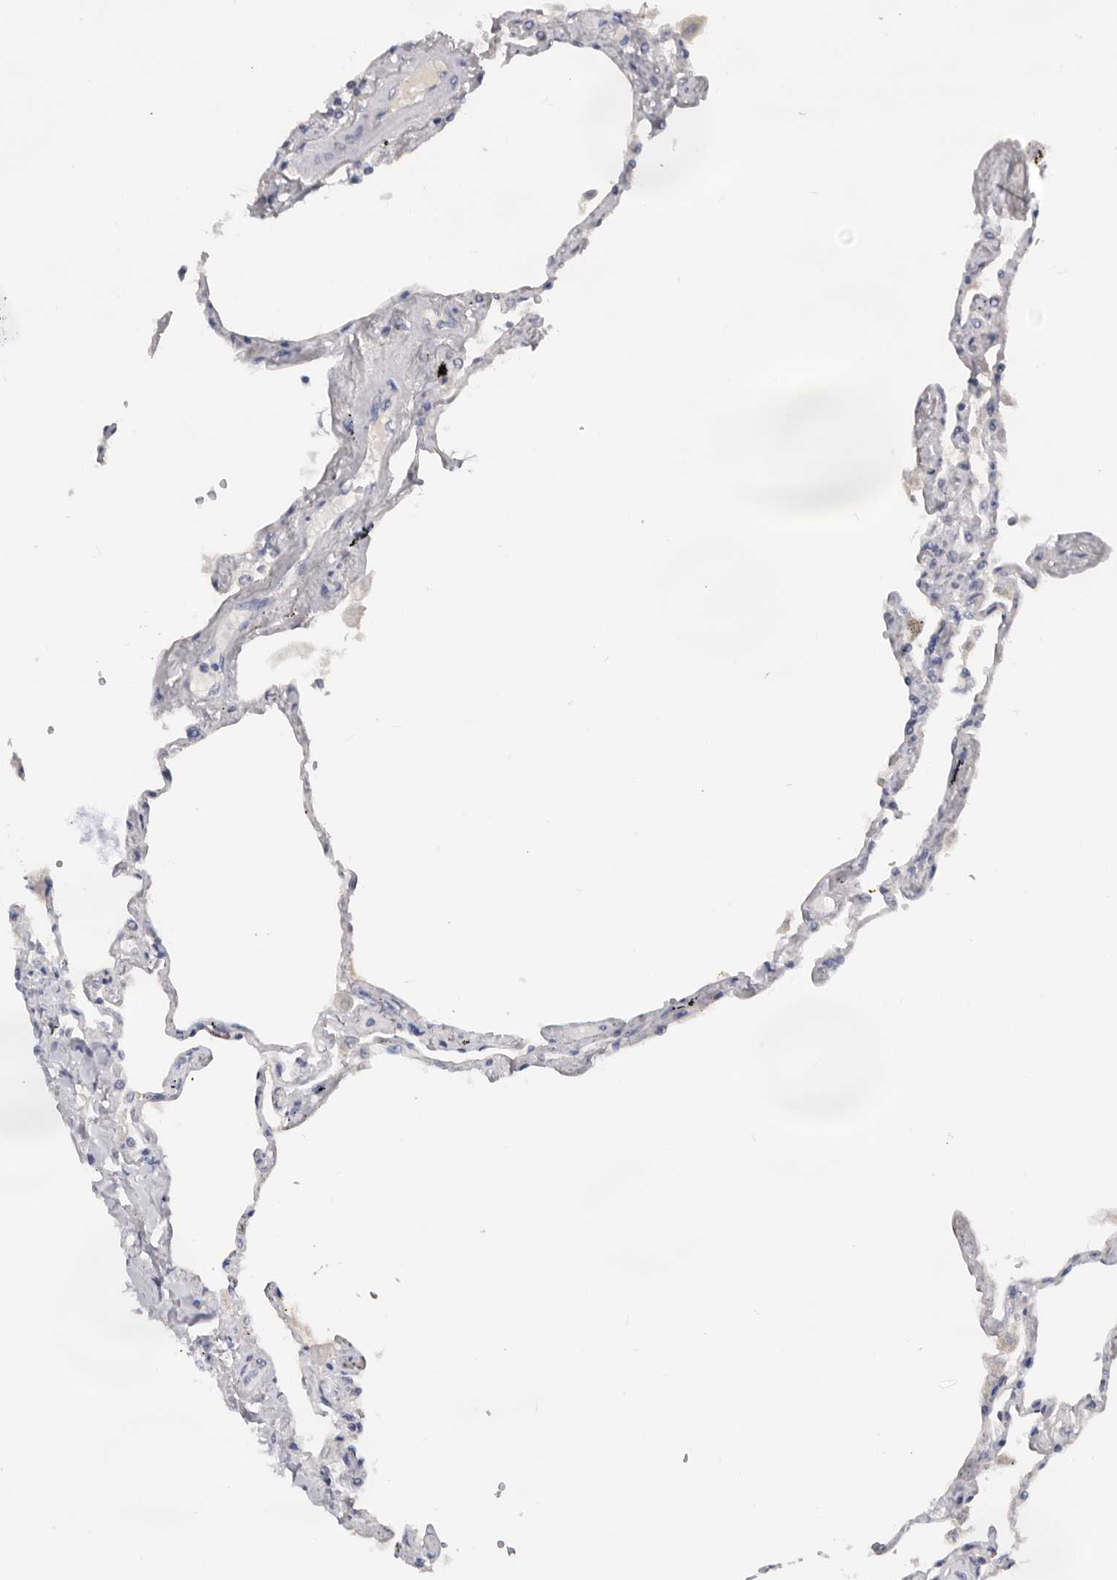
{"staining": {"intensity": "negative", "quantity": "none", "location": "none"}, "tissue": "lung", "cell_type": "Alveolar cells", "image_type": "normal", "snomed": [{"axis": "morphology", "description": "Normal tissue, NOS"}, {"axis": "topography", "description": "Lung"}], "caption": "DAB immunohistochemical staining of normal lung reveals no significant expression in alveolar cells.", "gene": "BRCA2", "patient": {"sex": "female", "age": 67}}